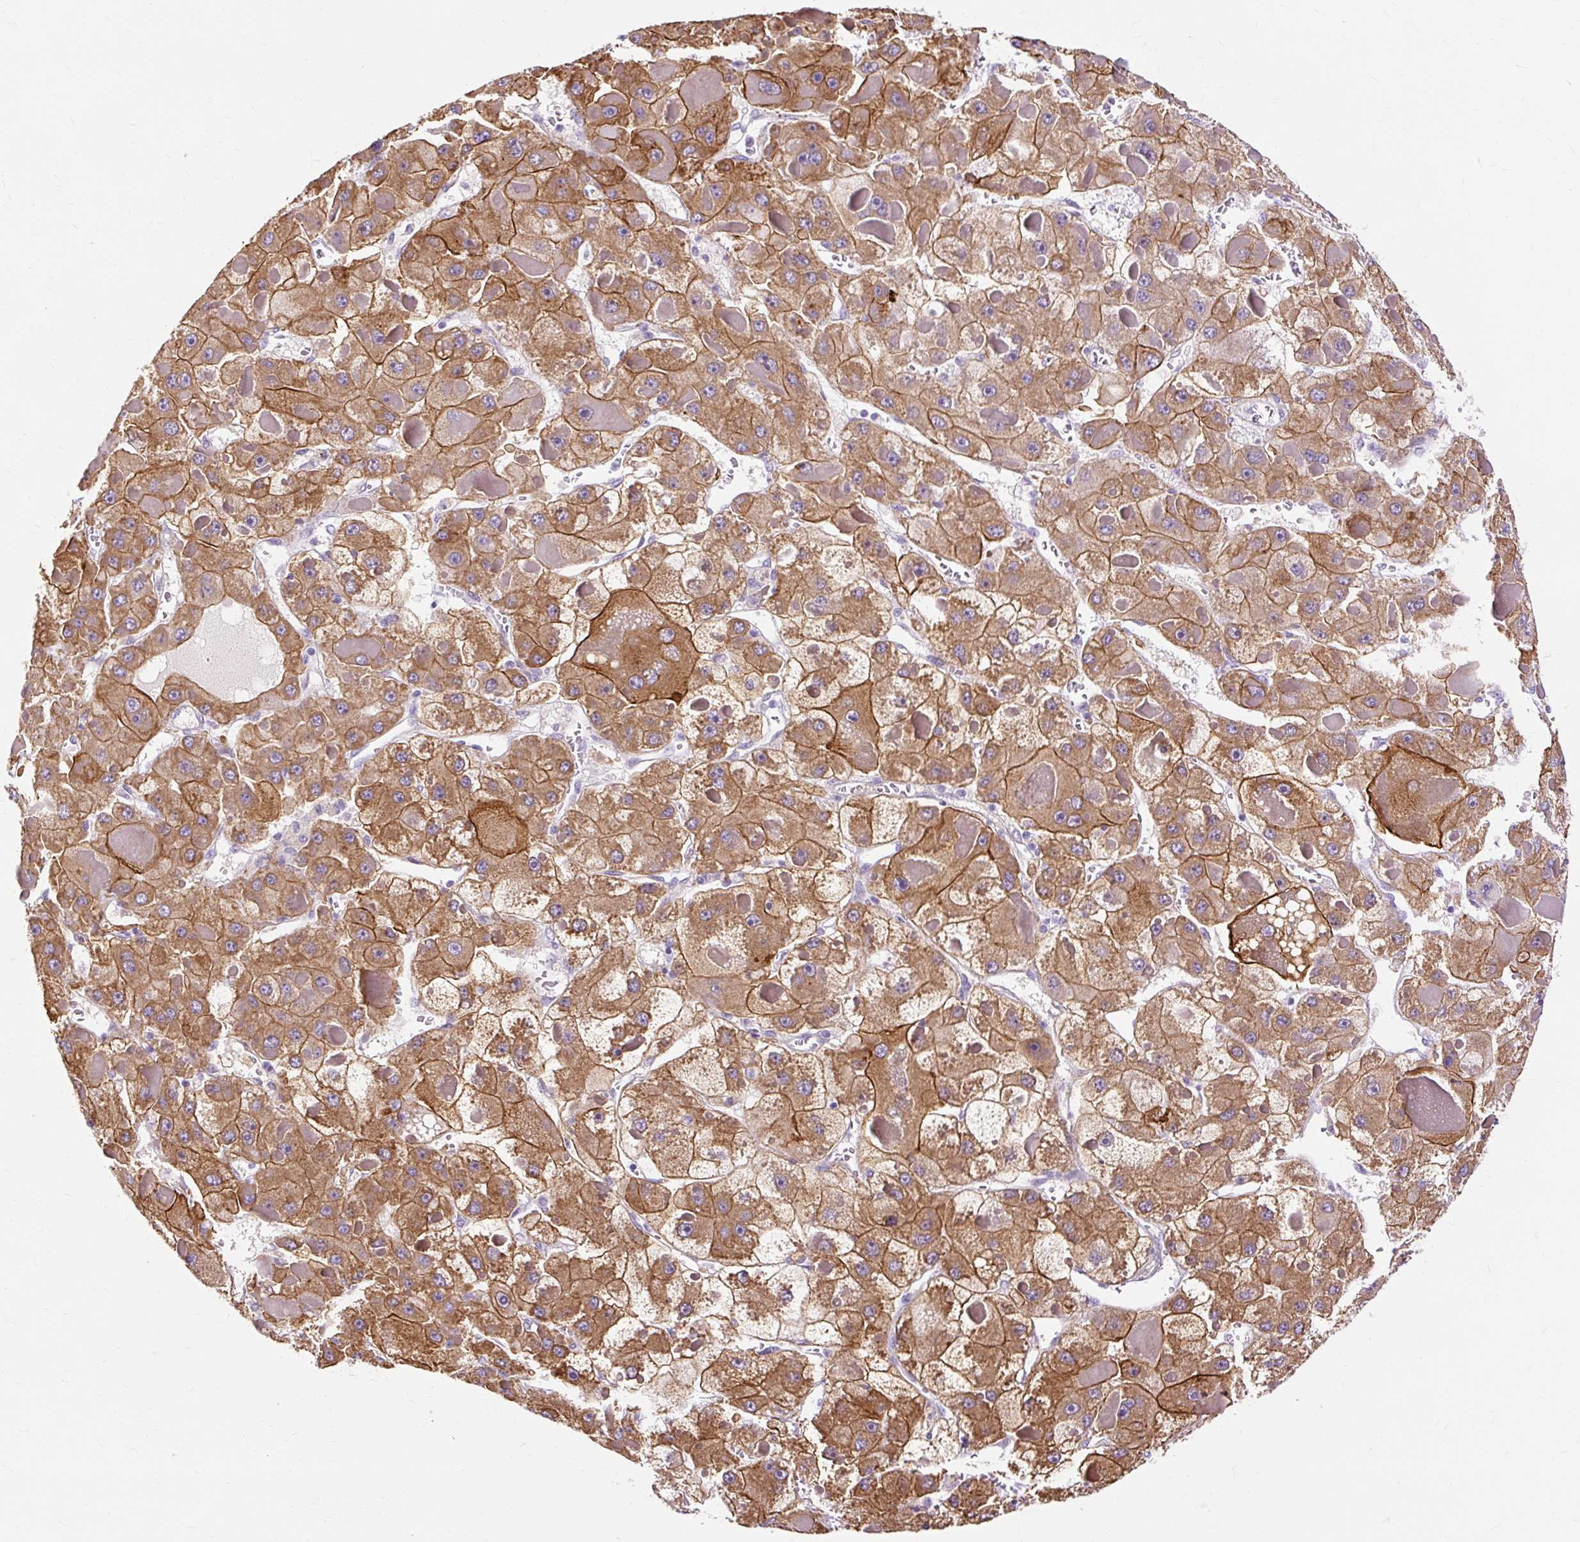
{"staining": {"intensity": "strong", "quantity": ">75%", "location": "cytoplasmic/membranous"}, "tissue": "liver cancer", "cell_type": "Tumor cells", "image_type": "cancer", "snomed": [{"axis": "morphology", "description": "Carcinoma, Hepatocellular, NOS"}, {"axis": "topography", "description": "Liver"}], "caption": "Immunohistochemistry (IHC) of liver cancer (hepatocellular carcinoma) exhibits high levels of strong cytoplasmic/membranous staining in about >75% of tumor cells. (Stains: DAB (3,3'-diaminobenzidine) in brown, nuclei in blue, Microscopy: brightfield microscopy at high magnification).", "gene": "DCTN4", "patient": {"sex": "female", "age": 73}}